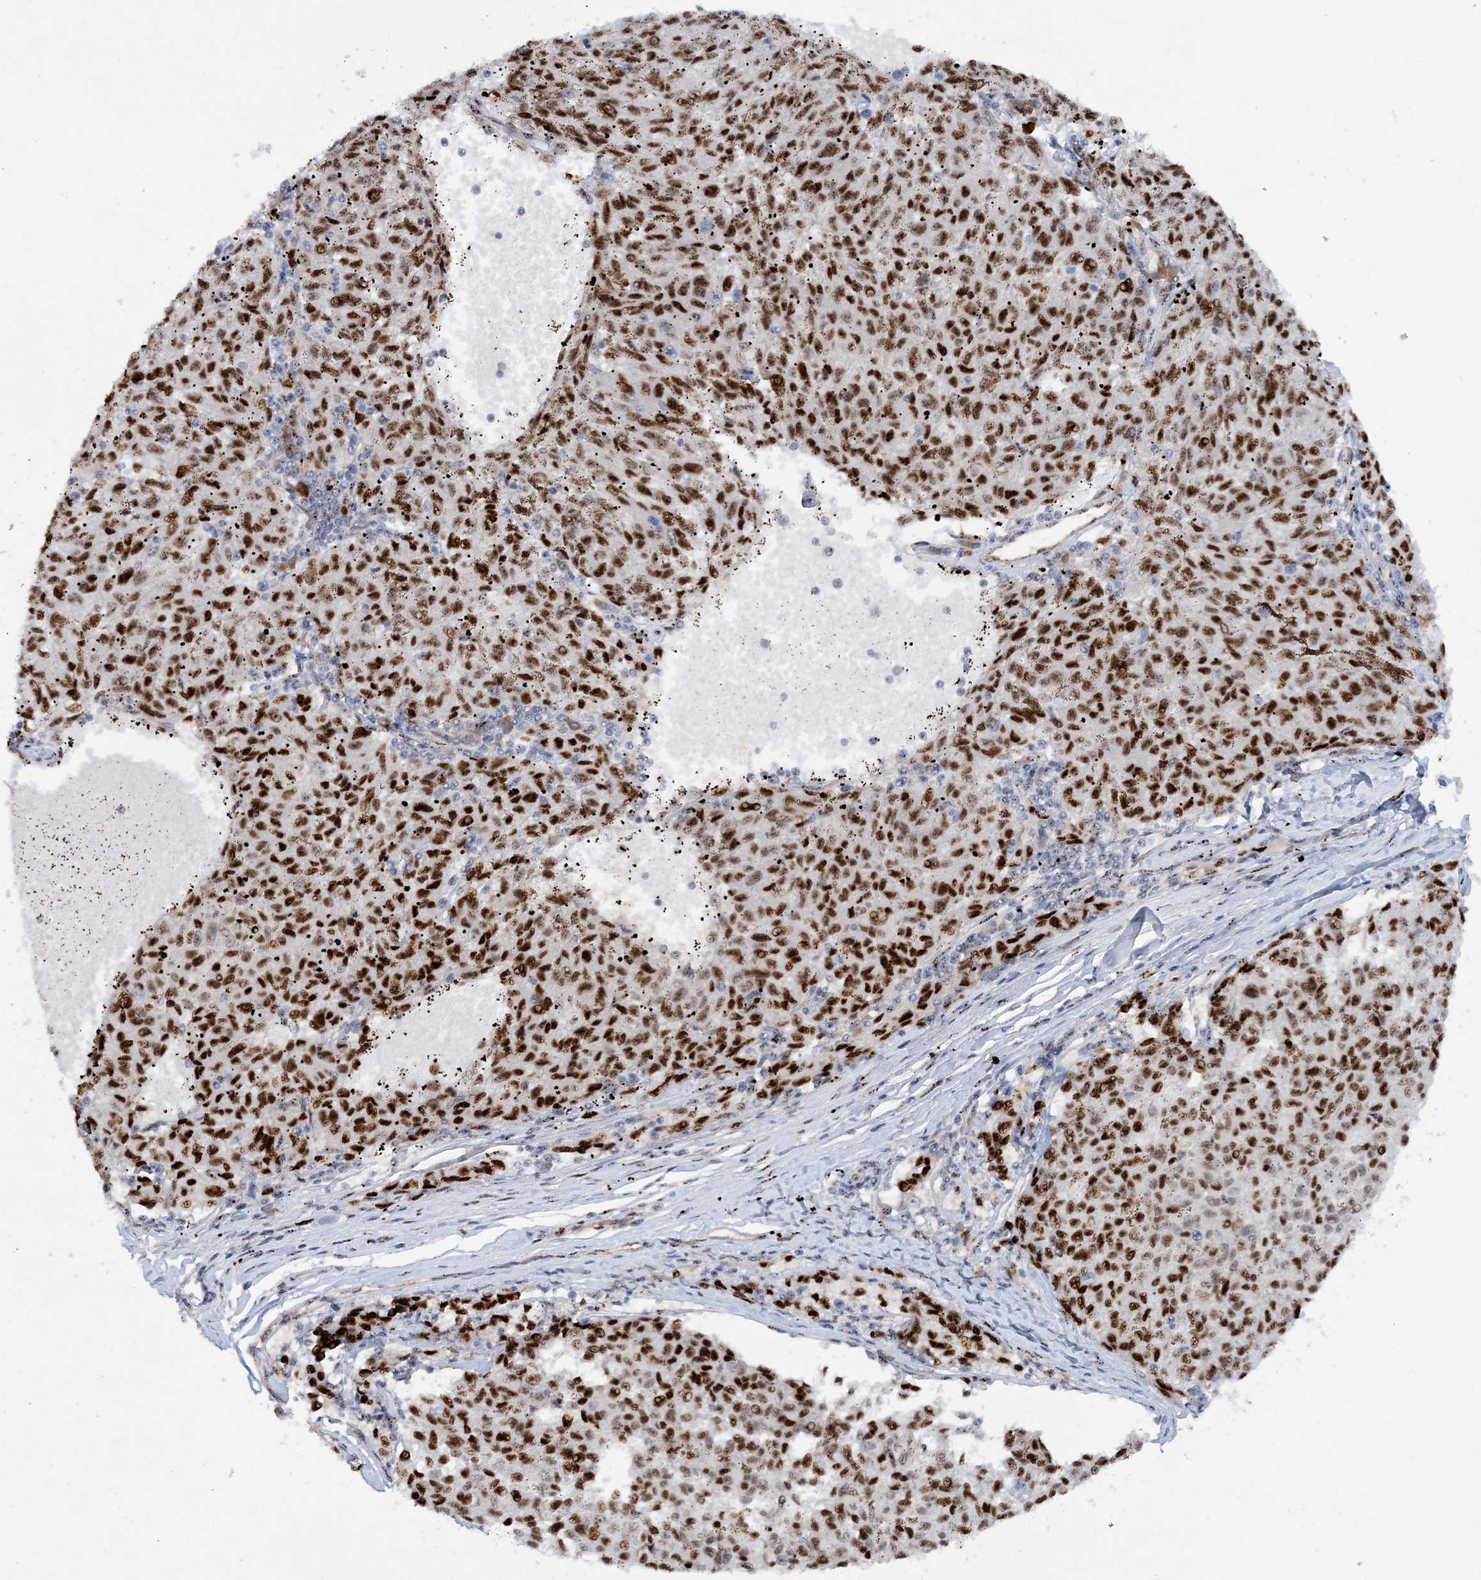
{"staining": {"intensity": "strong", "quantity": ">75%", "location": "nuclear"}, "tissue": "melanoma", "cell_type": "Tumor cells", "image_type": "cancer", "snomed": [{"axis": "morphology", "description": "Malignant melanoma, NOS"}, {"axis": "topography", "description": "Skin"}], "caption": "DAB immunohistochemical staining of malignant melanoma shows strong nuclear protein positivity in about >75% of tumor cells.", "gene": "GIN1", "patient": {"sex": "female", "age": 72}}